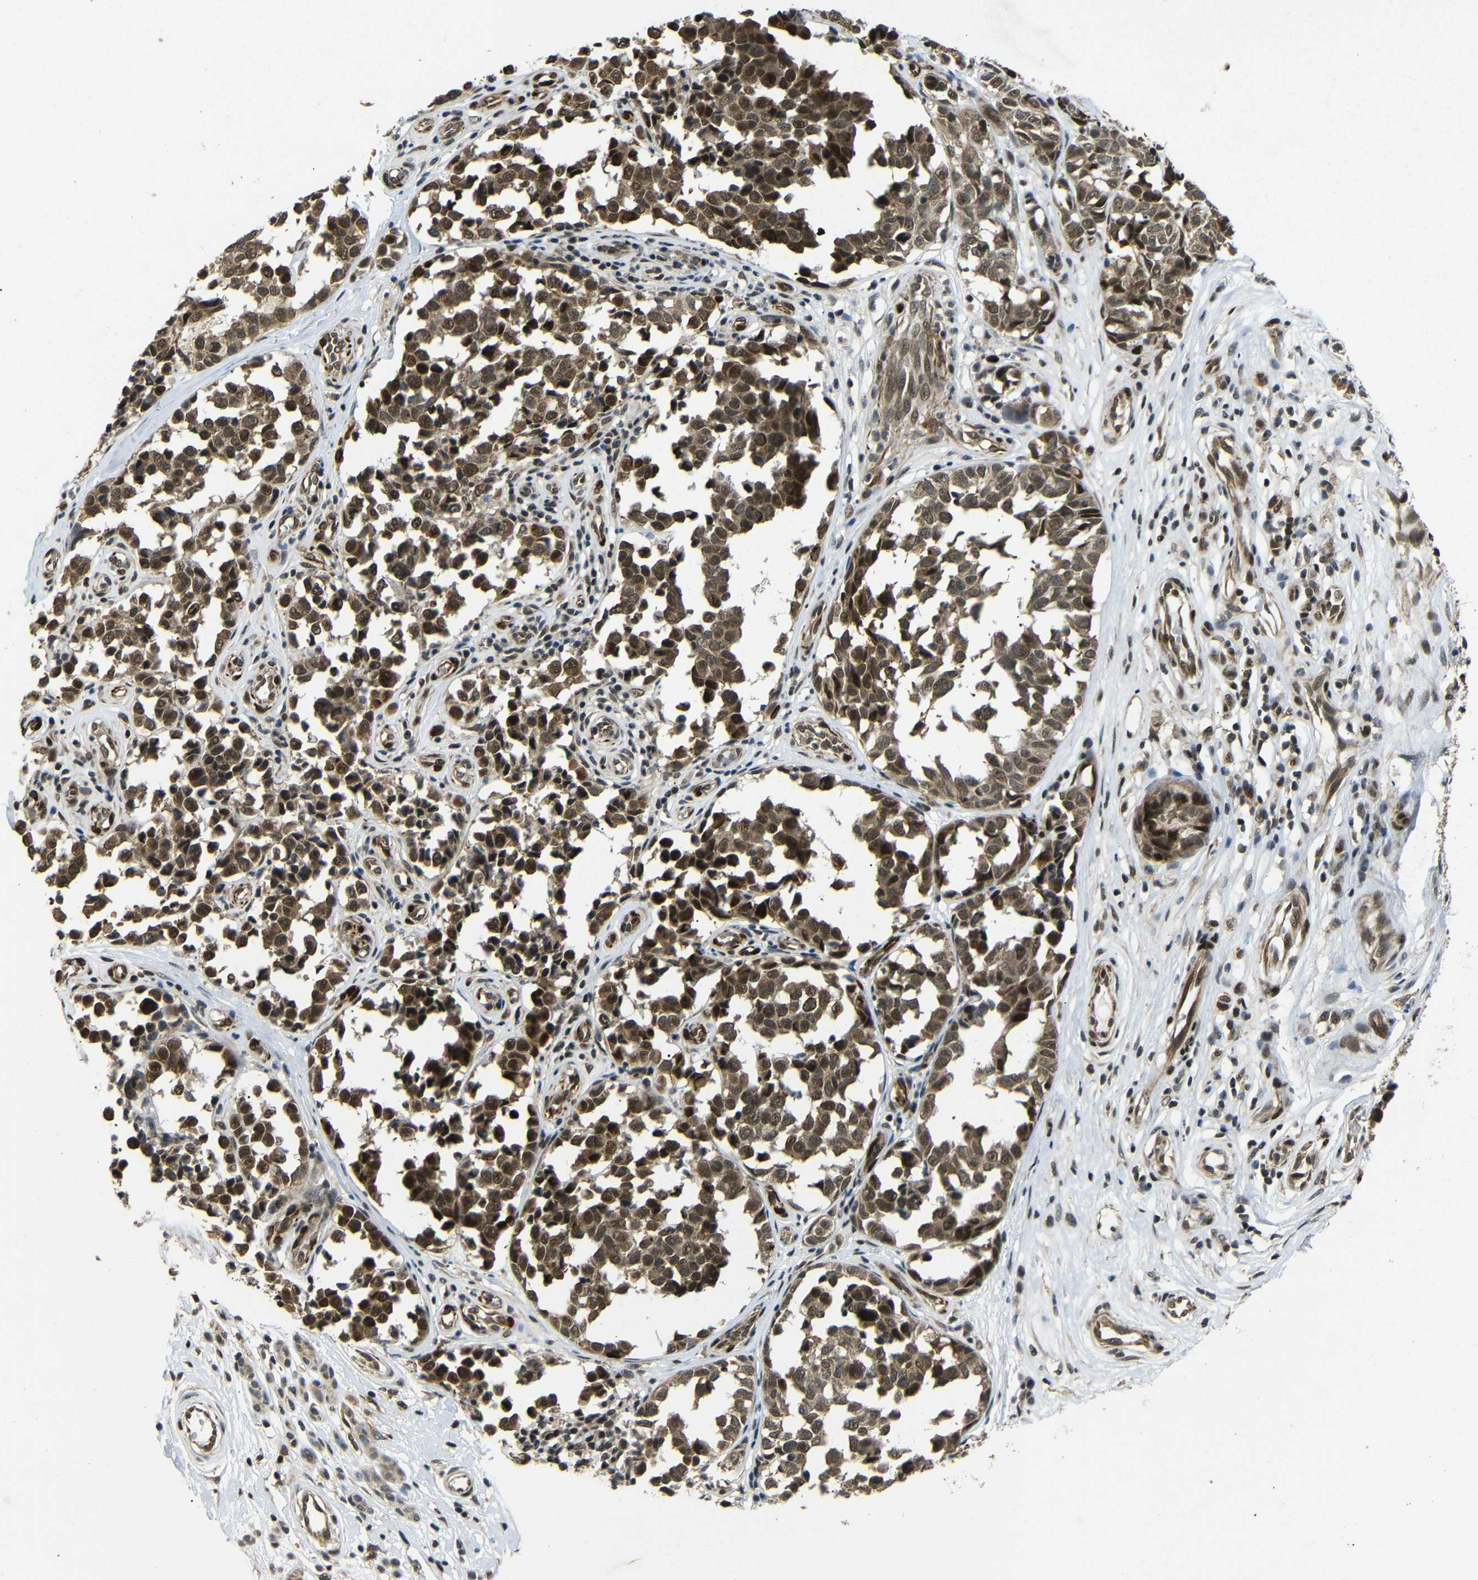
{"staining": {"intensity": "strong", "quantity": ">75%", "location": "cytoplasmic/membranous,nuclear"}, "tissue": "melanoma", "cell_type": "Tumor cells", "image_type": "cancer", "snomed": [{"axis": "morphology", "description": "Malignant melanoma, NOS"}, {"axis": "topography", "description": "Skin"}], "caption": "This is a histology image of immunohistochemistry staining of melanoma, which shows strong expression in the cytoplasmic/membranous and nuclear of tumor cells.", "gene": "TBX2", "patient": {"sex": "female", "age": 64}}